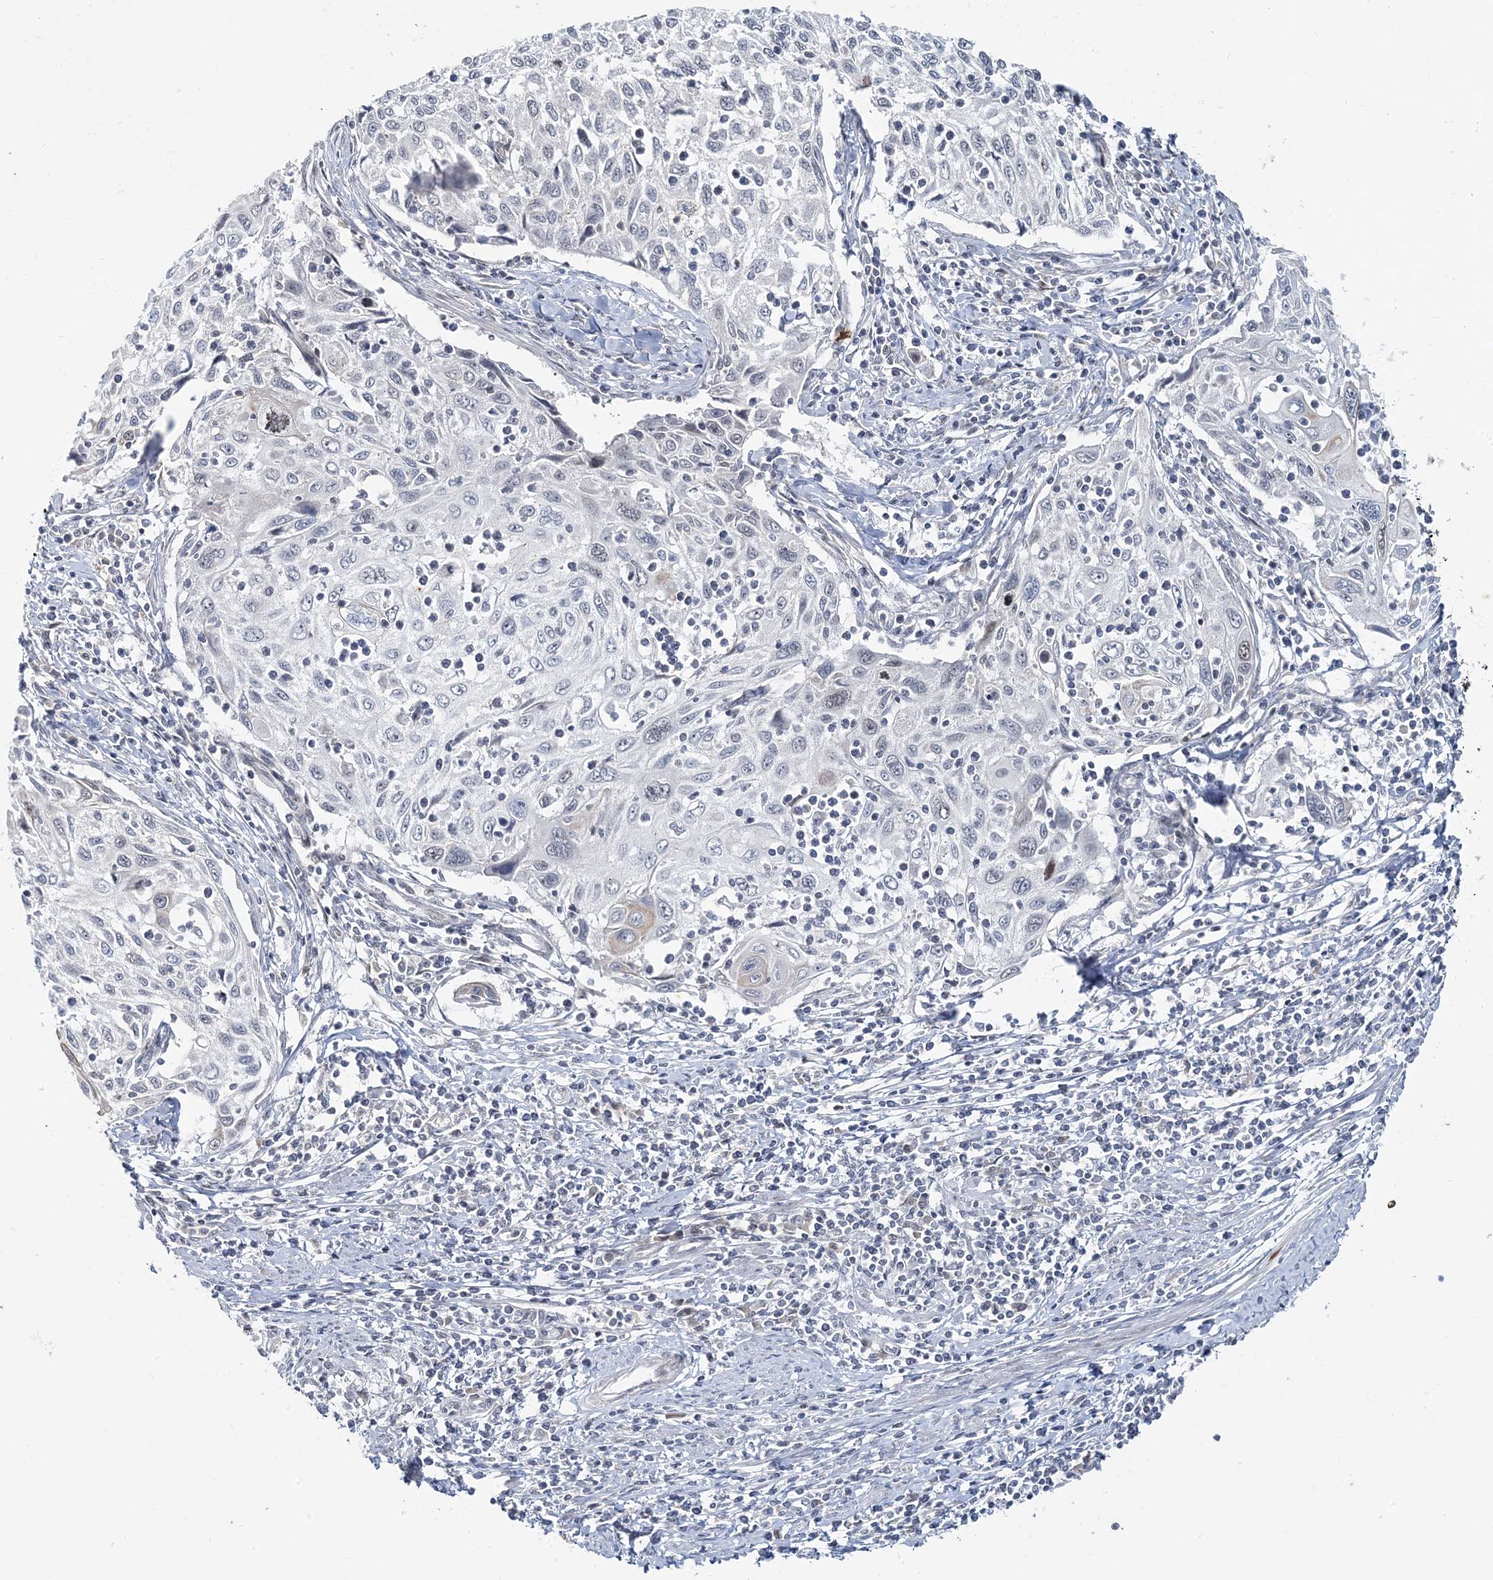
{"staining": {"intensity": "negative", "quantity": "none", "location": "none"}, "tissue": "cervical cancer", "cell_type": "Tumor cells", "image_type": "cancer", "snomed": [{"axis": "morphology", "description": "Squamous cell carcinoma, NOS"}, {"axis": "topography", "description": "Cervix"}], "caption": "High power microscopy micrograph of an immunohistochemistry (IHC) image of cervical cancer, revealing no significant staining in tumor cells. (Brightfield microscopy of DAB (3,3'-diaminobenzidine) immunohistochemistry (IHC) at high magnification).", "gene": "LEXM", "patient": {"sex": "female", "age": 70}}